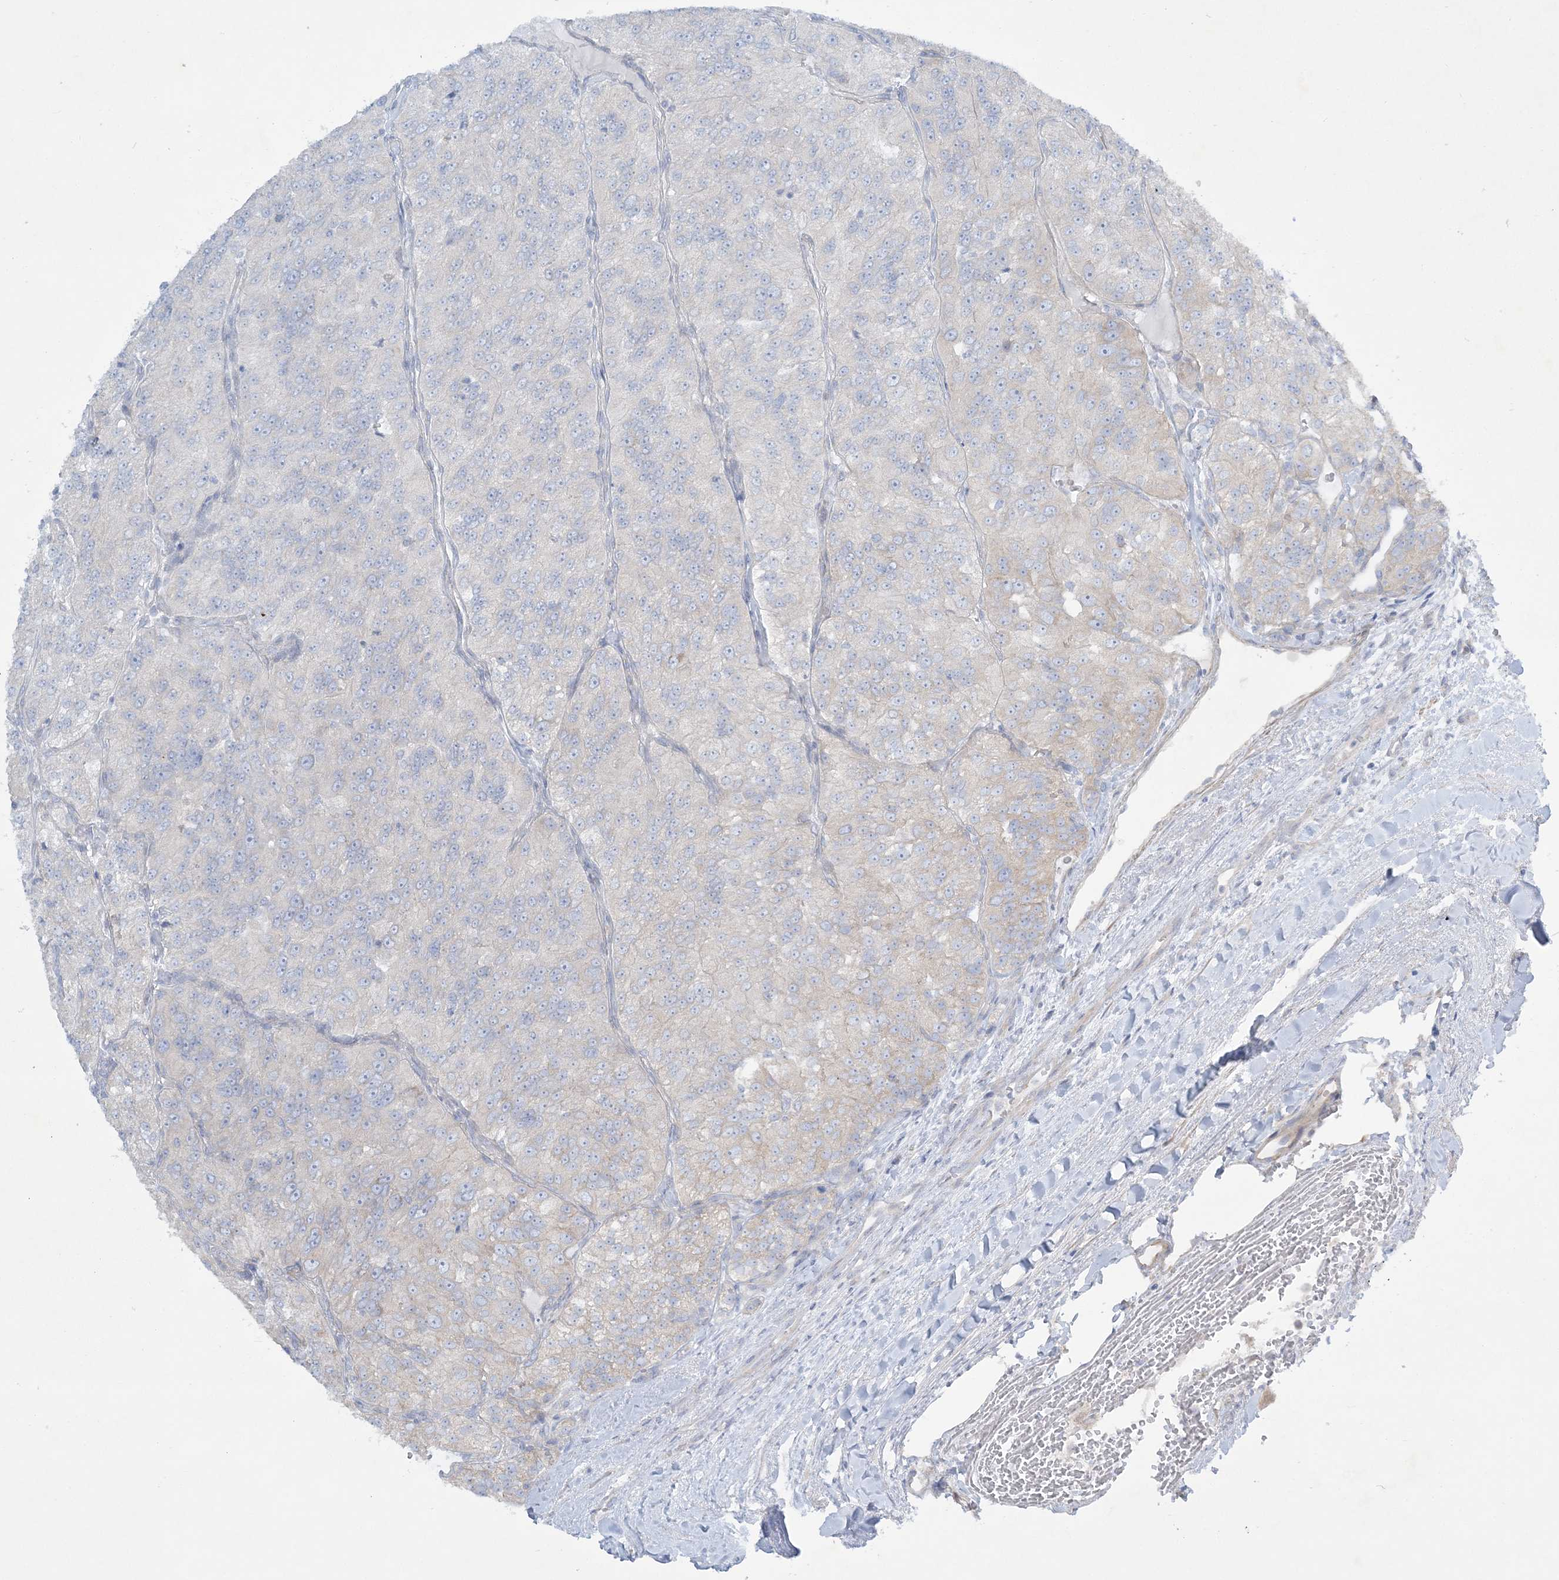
{"staining": {"intensity": "negative", "quantity": "none", "location": "none"}, "tissue": "renal cancer", "cell_type": "Tumor cells", "image_type": "cancer", "snomed": [{"axis": "morphology", "description": "Adenocarcinoma, NOS"}, {"axis": "topography", "description": "Kidney"}], "caption": "Histopathology image shows no significant protein staining in tumor cells of renal cancer (adenocarcinoma). Nuclei are stained in blue.", "gene": "FARSB", "patient": {"sex": "female", "age": 63}}